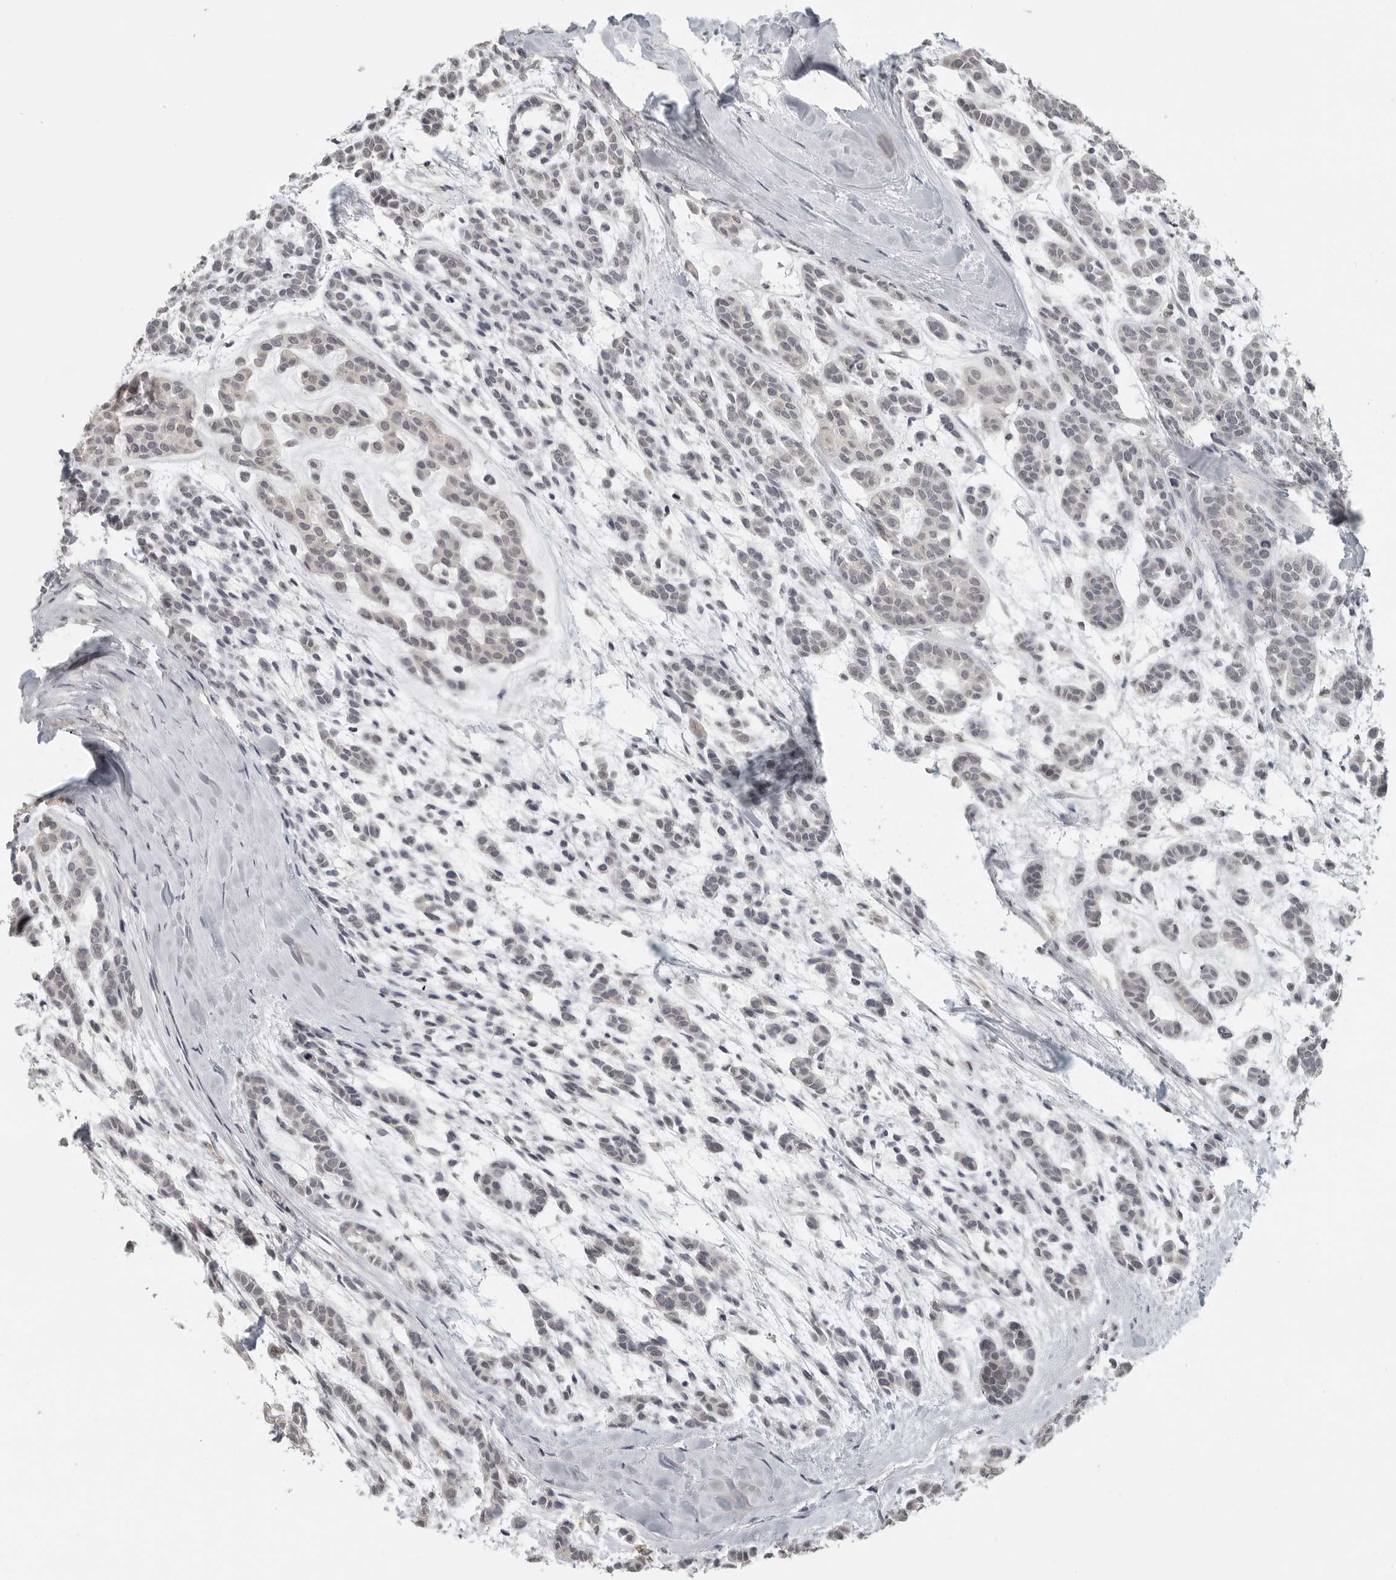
{"staining": {"intensity": "negative", "quantity": "none", "location": "none"}, "tissue": "head and neck cancer", "cell_type": "Tumor cells", "image_type": "cancer", "snomed": [{"axis": "morphology", "description": "Adenocarcinoma, NOS"}, {"axis": "morphology", "description": "Adenoma, NOS"}, {"axis": "topography", "description": "Head-Neck"}], "caption": "High magnification brightfield microscopy of head and neck adenoma stained with DAB (3,3'-diaminobenzidine) (brown) and counterstained with hematoxylin (blue): tumor cells show no significant staining. (DAB (3,3'-diaminobenzidine) immunohistochemistry (IHC) visualized using brightfield microscopy, high magnification).", "gene": "FOXP3", "patient": {"sex": "female", "age": 55}}